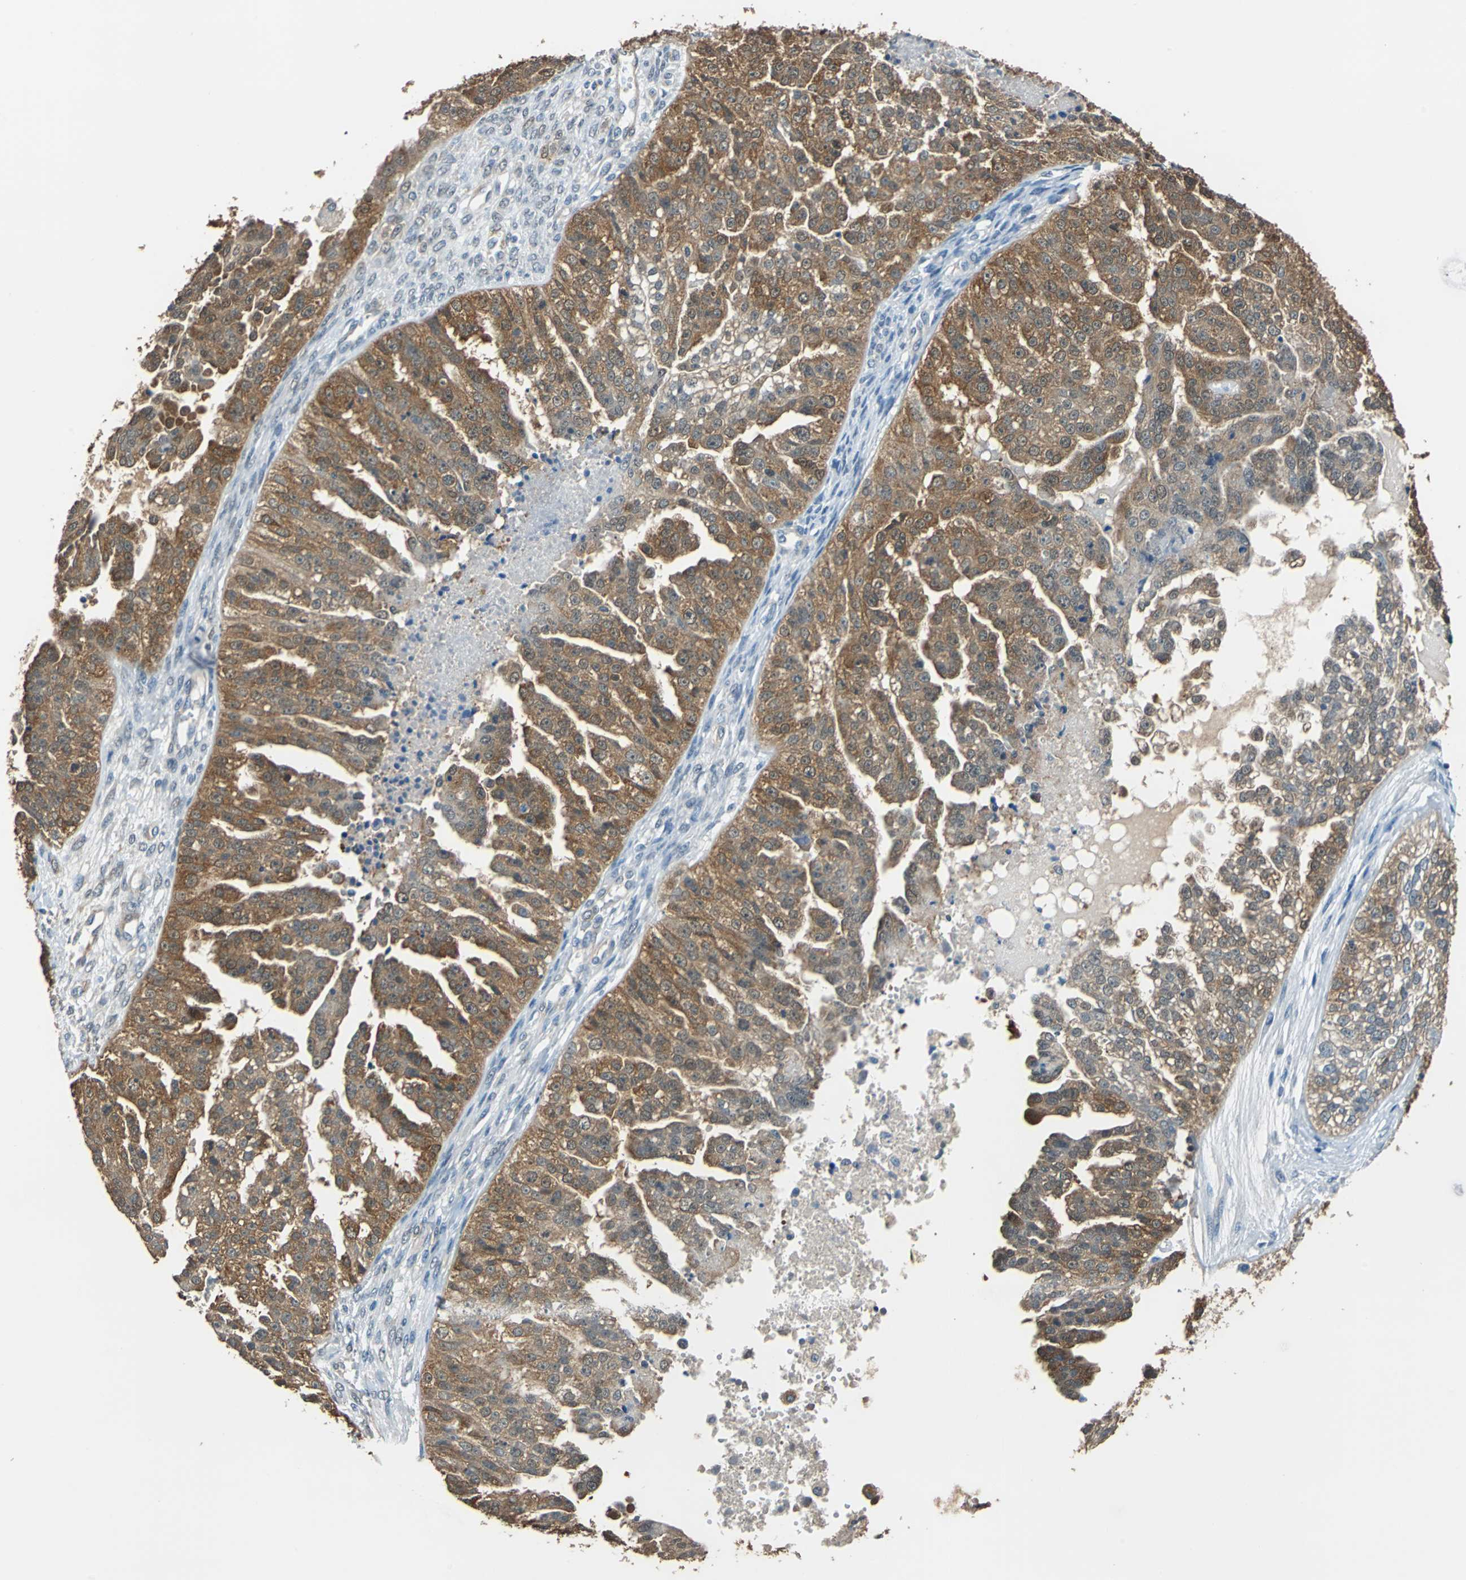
{"staining": {"intensity": "moderate", "quantity": ">75%", "location": "cytoplasmic/membranous"}, "tissue": "ovarian cancer", "cell_type": "Tumor cells", "image_type": "cancer", "snomed": [{"axis": "morphology", "description": "Carcinoma, NOS"}, {"axis": "topography", "description": "Soft tissue"}, {"axis": "topography", "description": "Ovary"}], "caption": "Protein staining by immunohistochemistry (IHC) reveals moderate cytoplasmic/membranous staining in about >75% of tumor cells in ovarian carcinoma. Immunohistochemistry stains the protein in brown and the nuclei are stained blue.", "gene": "FKBP4", "patient": {"sex": "female", "age": 54}}